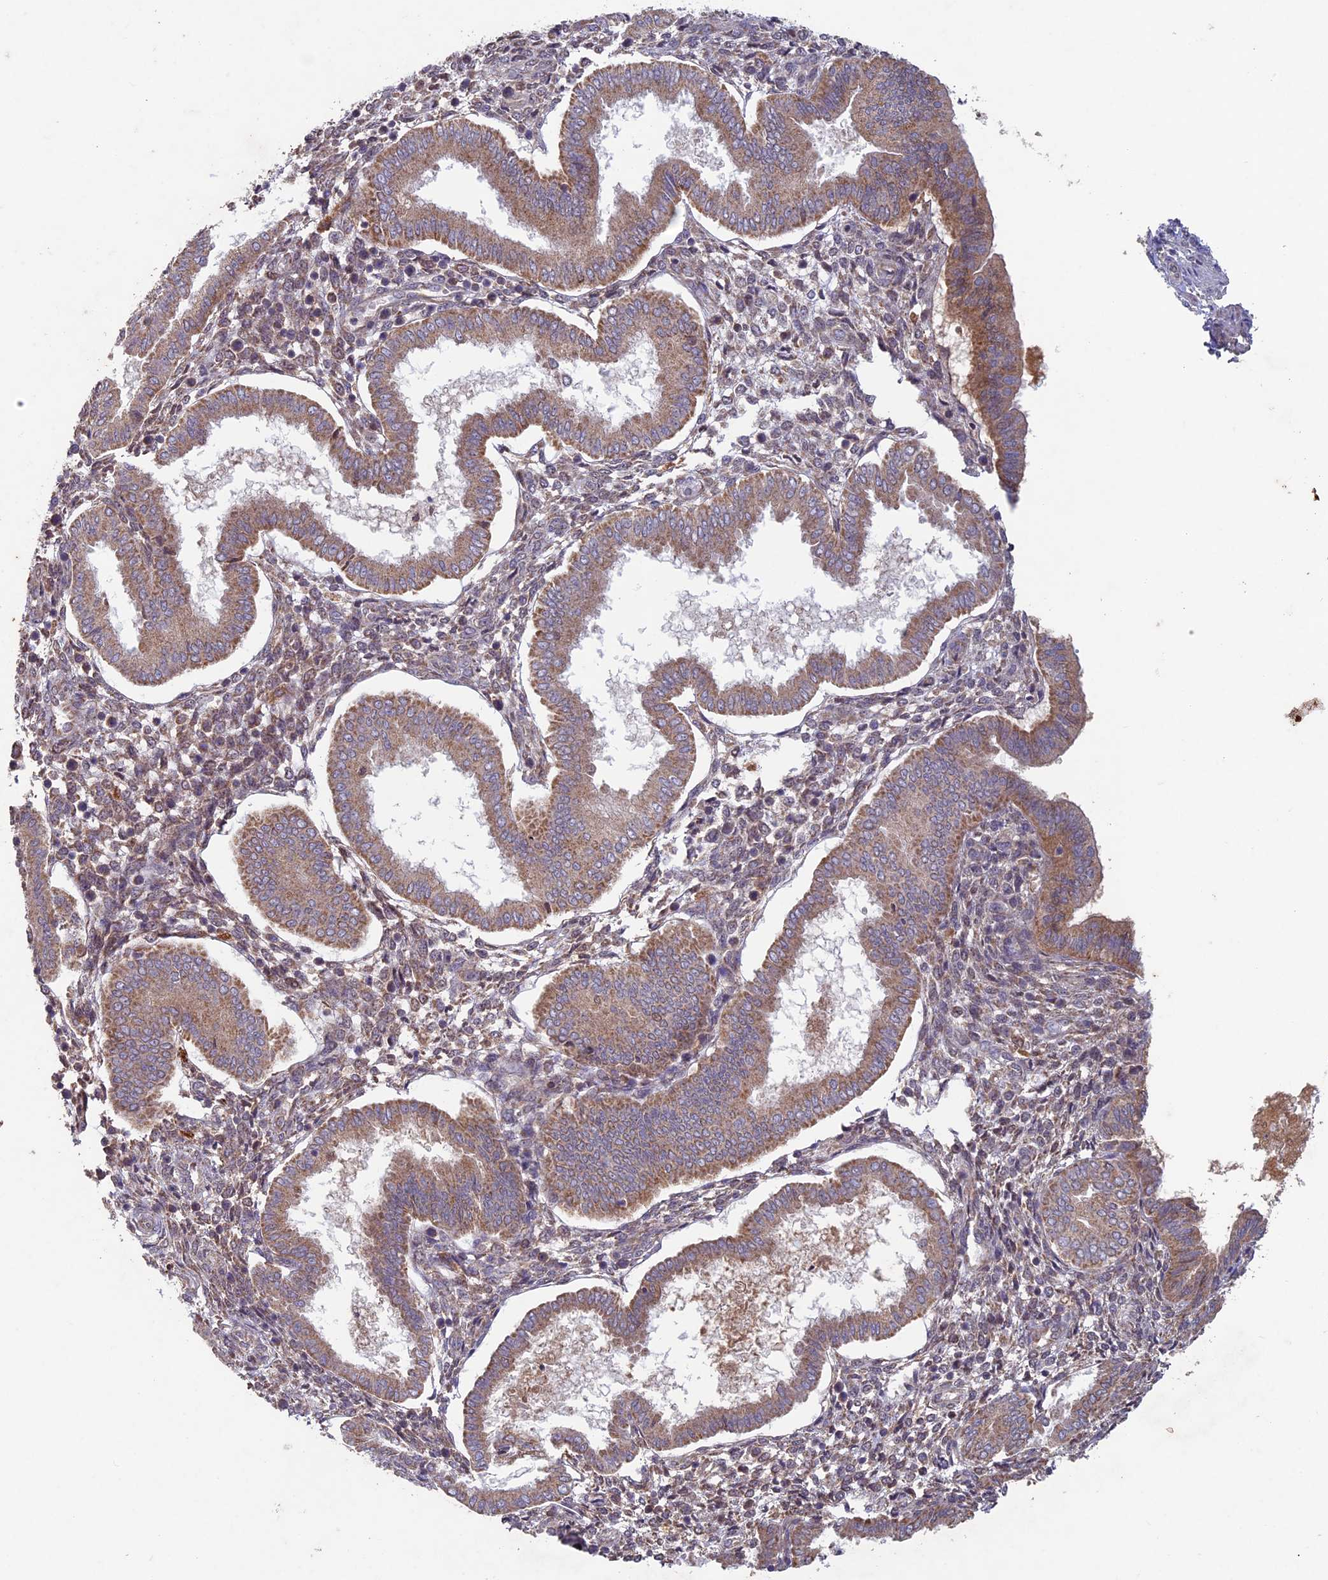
{"staining": {"intensity": "weak", "quantity": "25%-75%", "location": "cytoplasmic/membranous"}, "tissue": "endometrium", "cell_type": "Cells in endometrial stroma", "image_type": "normal", "snomed": [{"axis": "morphology", "description": "Normal tissue, NOS"}, {"axis": "topography", "description": "Endometrium"}], "caption": "A high-resolution micrograph shows immunohistochemistry staining of unremarkable endometrium, which reveals weak cytoplasmic/membranous staining in about 25%-75% of cells in endometrial stroma.", "gene": "RCCD1", "patient": {"sex": "female", "age": 24}}